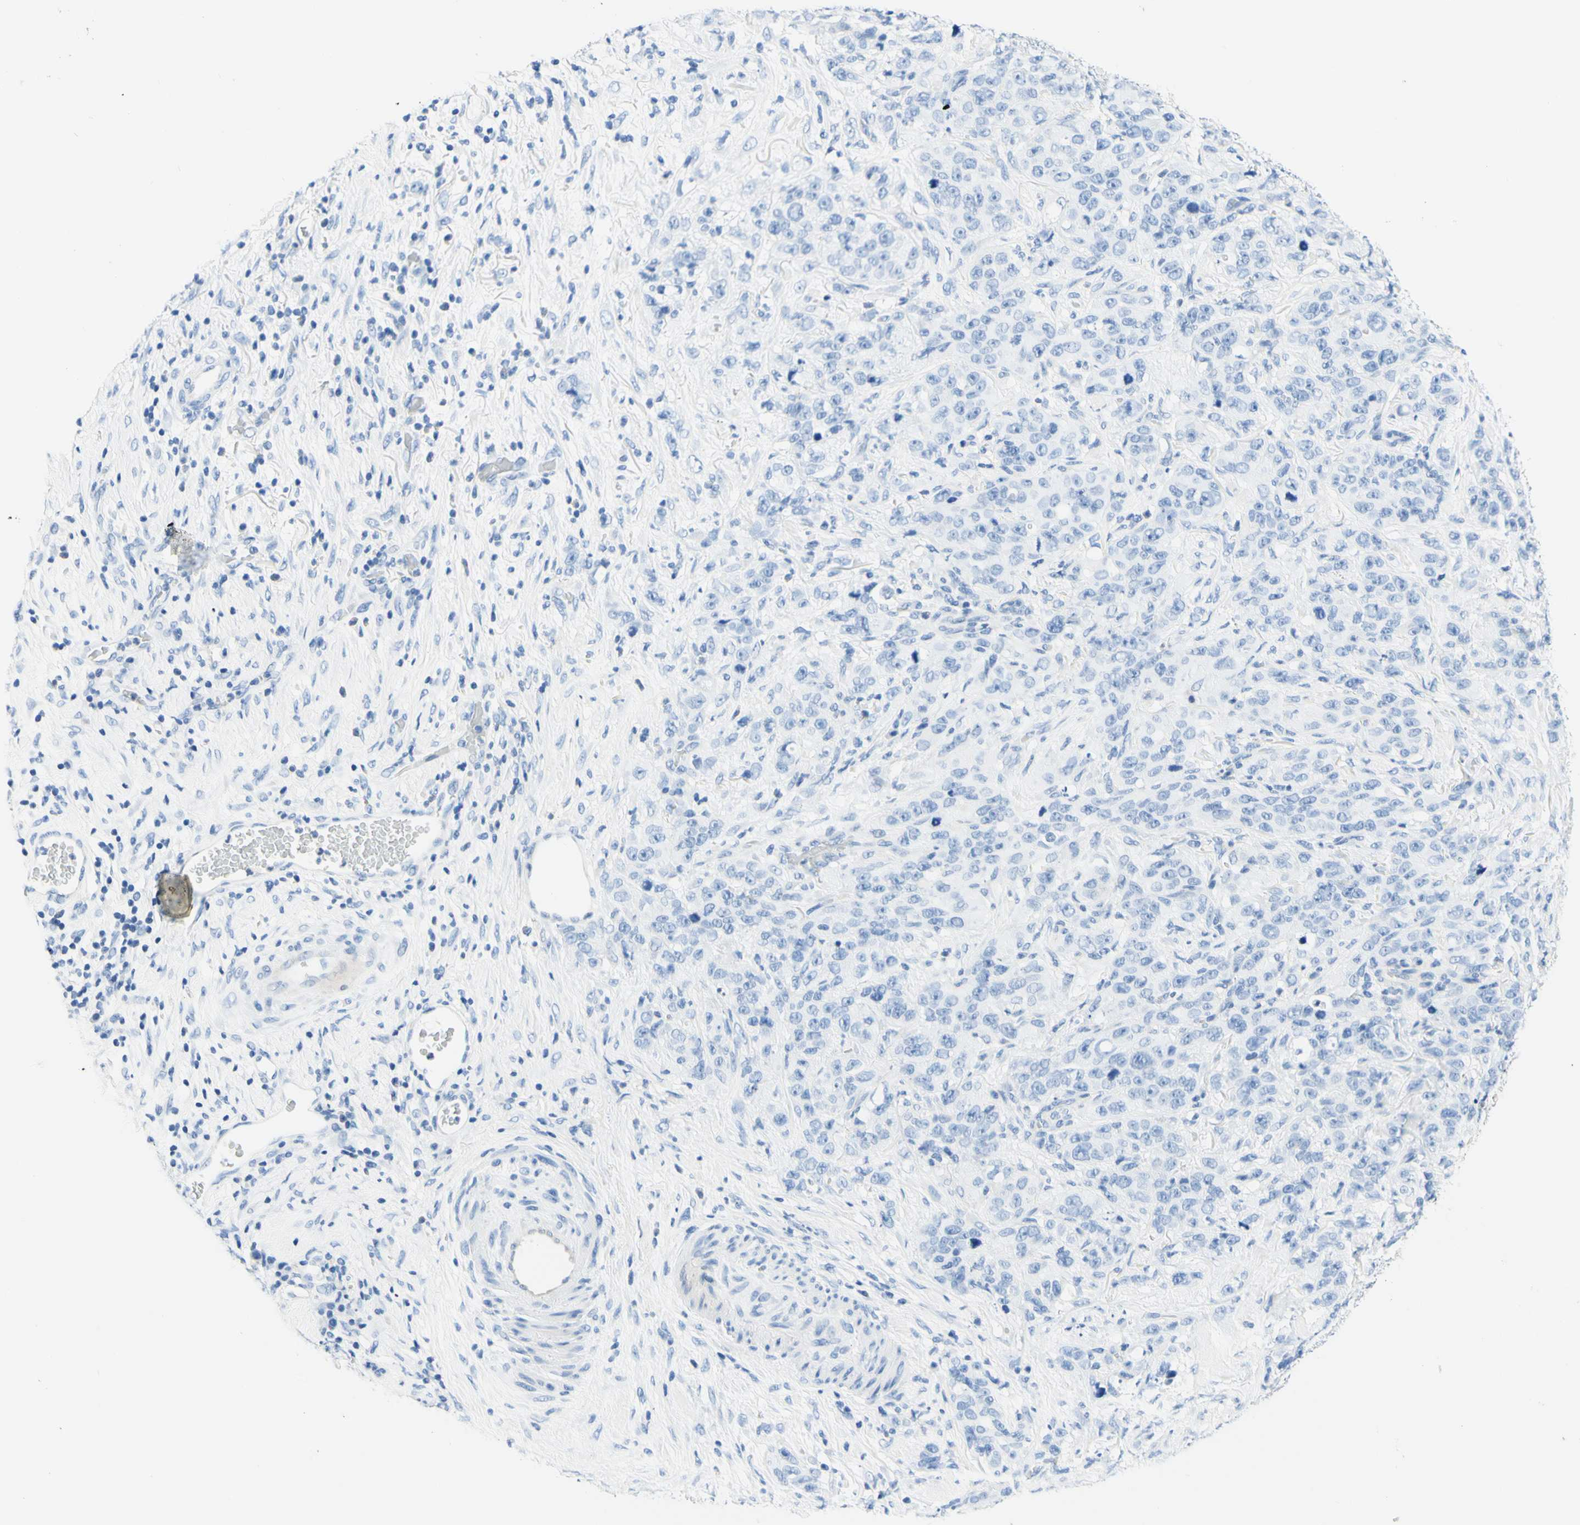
{"staining": {"intensity": "negative", "quantity": "none", "location": "none"}, "tissue": "stomach cancer", "cell_type": "Tumor cells", "image_type": "cancer", "snomed": [{"axis": "morphology", "description": "Adenocarcinoma, NOS"}, {"axis": "topography", "description": "Stomach"}], "caption": "This is a image of immunohistochemistry staining of adenocarcinoma (stomach), which shows no staining in tumor cells. Brightfield microscopy of immunohistochemistry (IHC) stained with DAB (brown) and hematoxylin (blue), captured at high magnification.", "gene": "HPCA", "patient": {"sex": "male", "age": 48}}